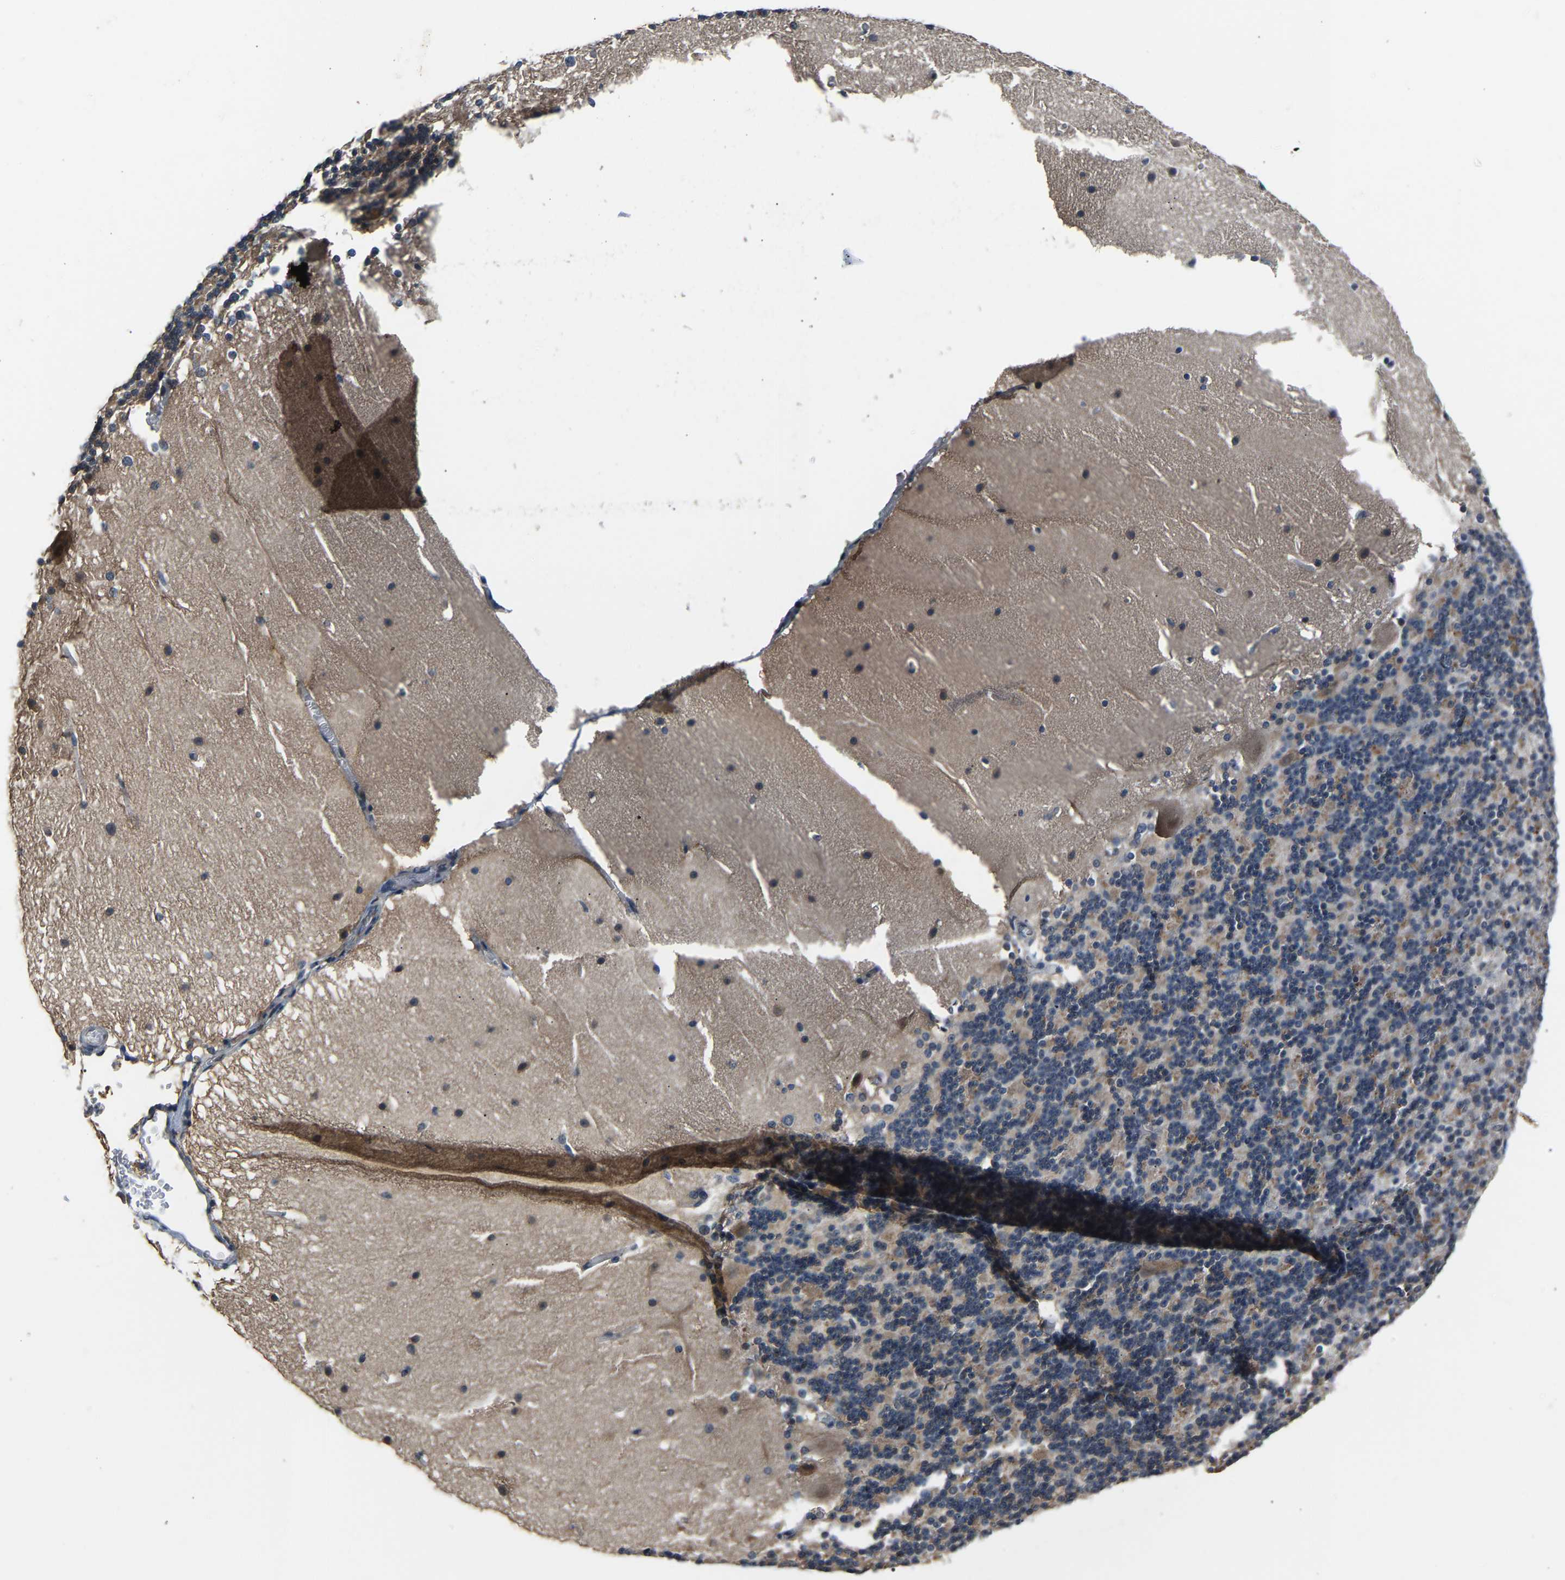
{"staining": {"intensity": "weak", "quantity": "25%-75%", "location": "cytoplasmic/membranous"}, "tissue": "cerebellum", "cell_type": "Cells in granular layer", "image_type": "normal", "snomed": [{"axis": "morphology", "description": "Normal tissue, NOS"}, {"axis": "topography", "description": "Cerebellum"}], "caption": "High-power microscopy captured an immunohistochemistry image of unremarkable cerebellum, revealing weak cytoplasmic/membranous staining in about 25%-75% of cells in granular layer.", "gene": "ABCC9", "patient": {"sex": "female", "age": 19}}